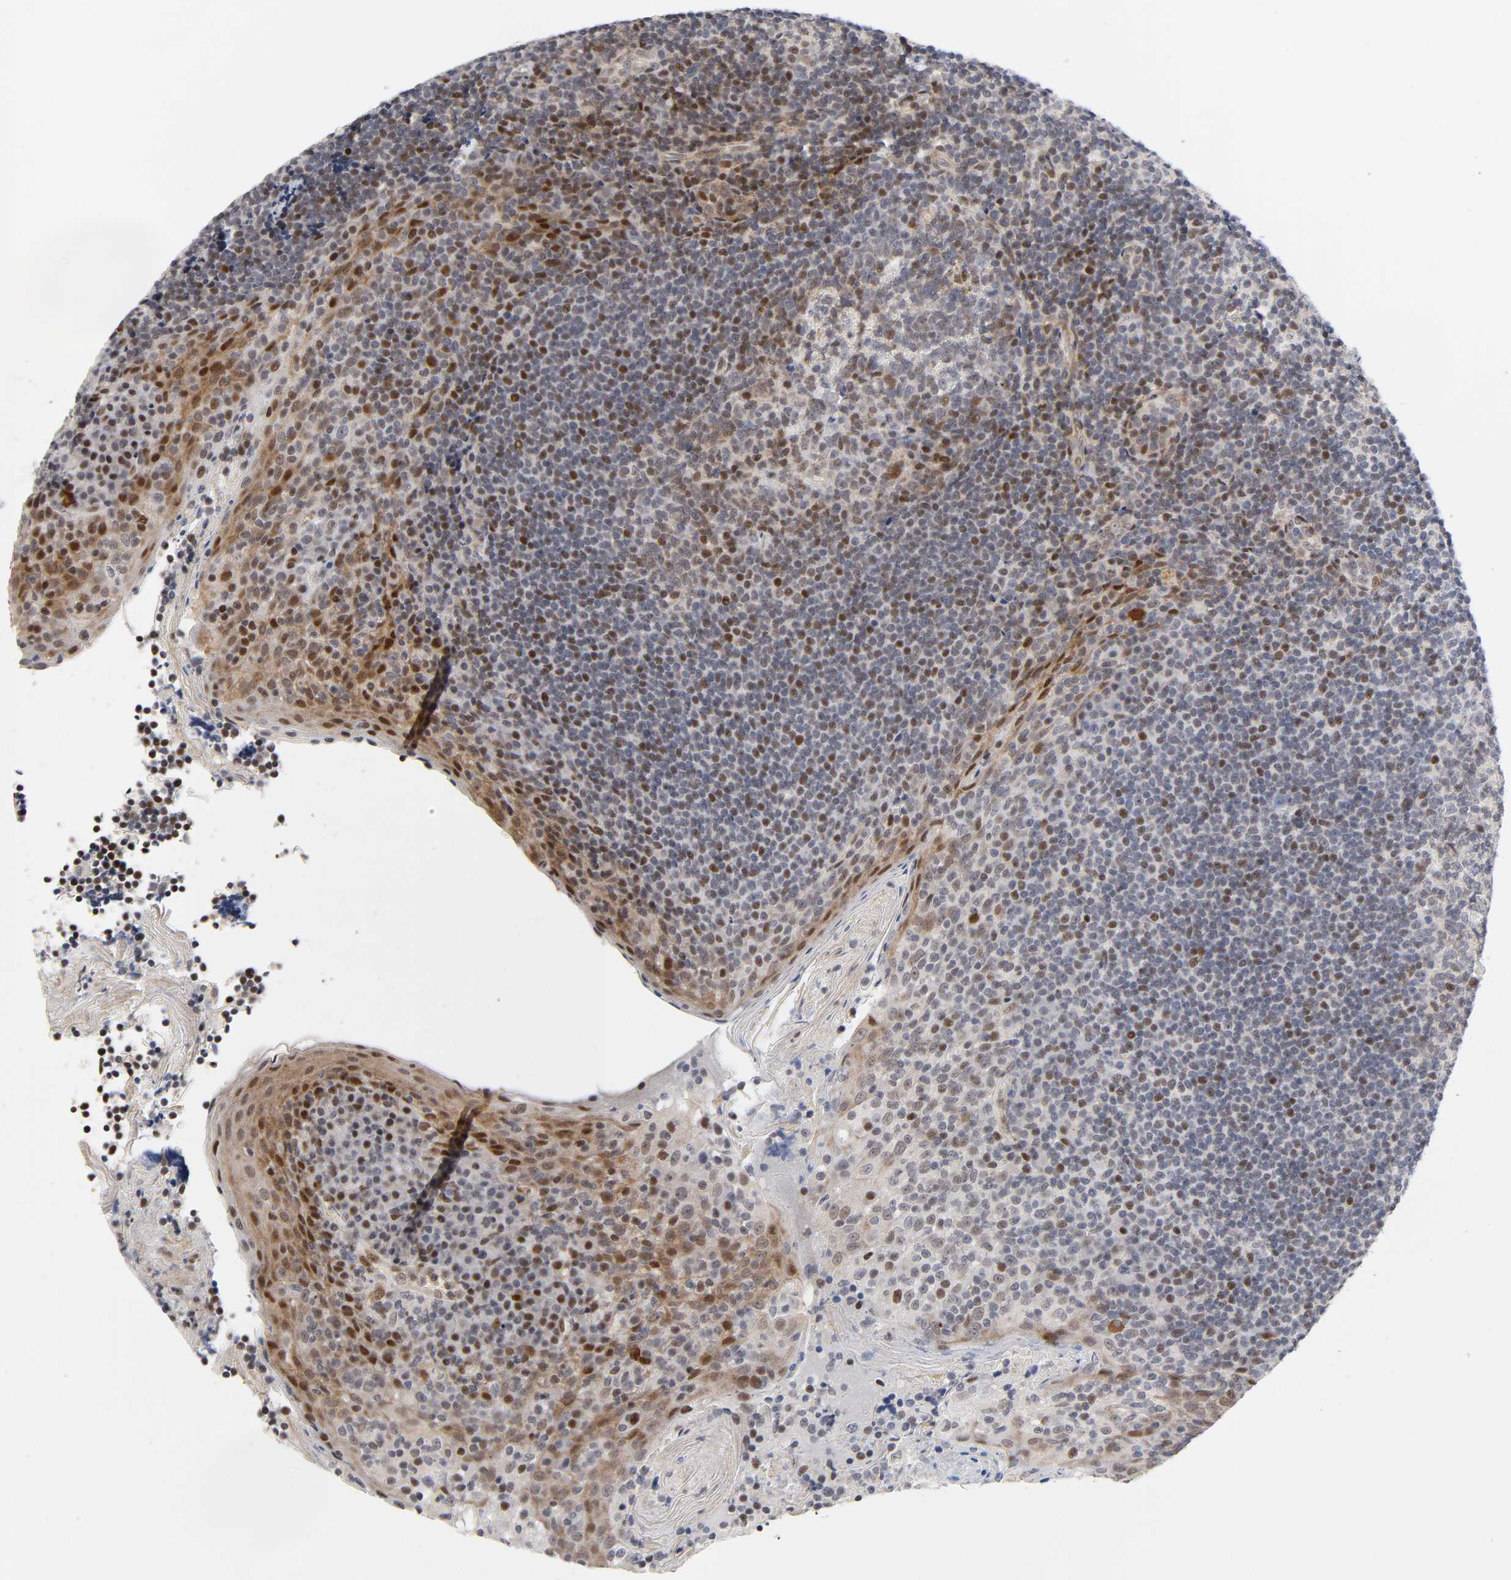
{"staining": {"intensity": "moderate", "quantity": "25%-75%", "location": "nuclear"}, "tissue": "tonsil", "cell_type": "Germinal center cells", "image_type": "normal", "snomed": [{"axis": "morphology", "description": "Normal tissue, NOS"}, {"axis": "topography", "description": "Tonsil"}], "caption": "High-power microscopy captured an IHC micrograph of normal tonsil, revealing moderate nuclear staining in about 25%-75% of germinal center cells. Using DAB (brown) and hematoxylin (blue) stains, captured at high magnification using brightfield microscopy.", "gene": "STK38", "patient": {"sex": "male", "age": 31}}